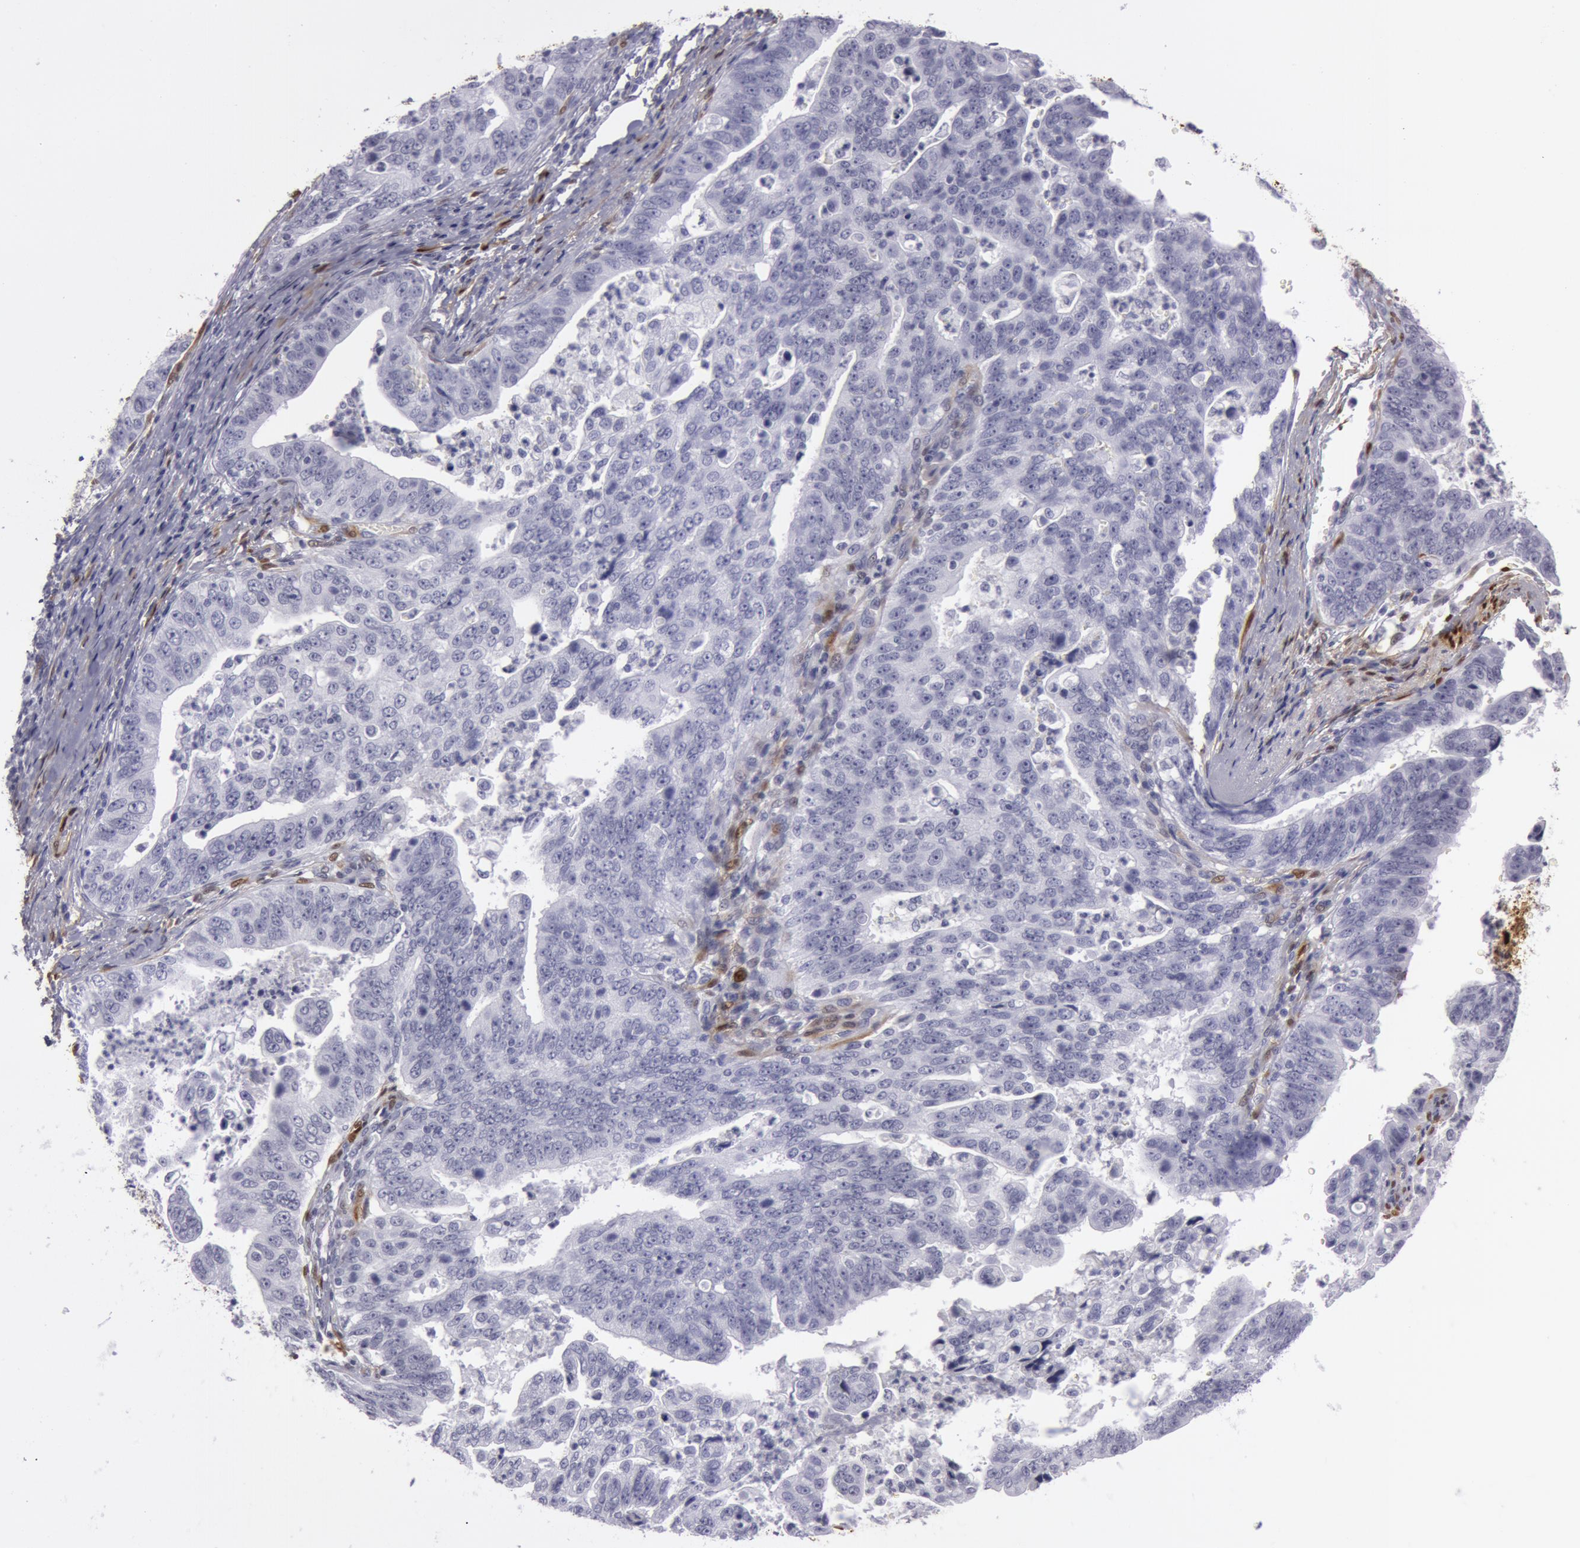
{"staining": {"intensity": "negative", "quantity": "none", "location": "none"}, "tissue": "stomach cancer", "cell_type": "Tumor cells", "image_type": "cancer", "snomed": [{"axis": "morphology", "description": "Adenocarcinoma, NOS"}, {"axis": "topography", "description": "Stomach, upper"}], "caption": "Stomach adenocarcinoma stained for a protein using IHC demonstrates no expression tumor cells.", "gene": "TAGLN", "patient": {"sex": "female", "age": 50}}